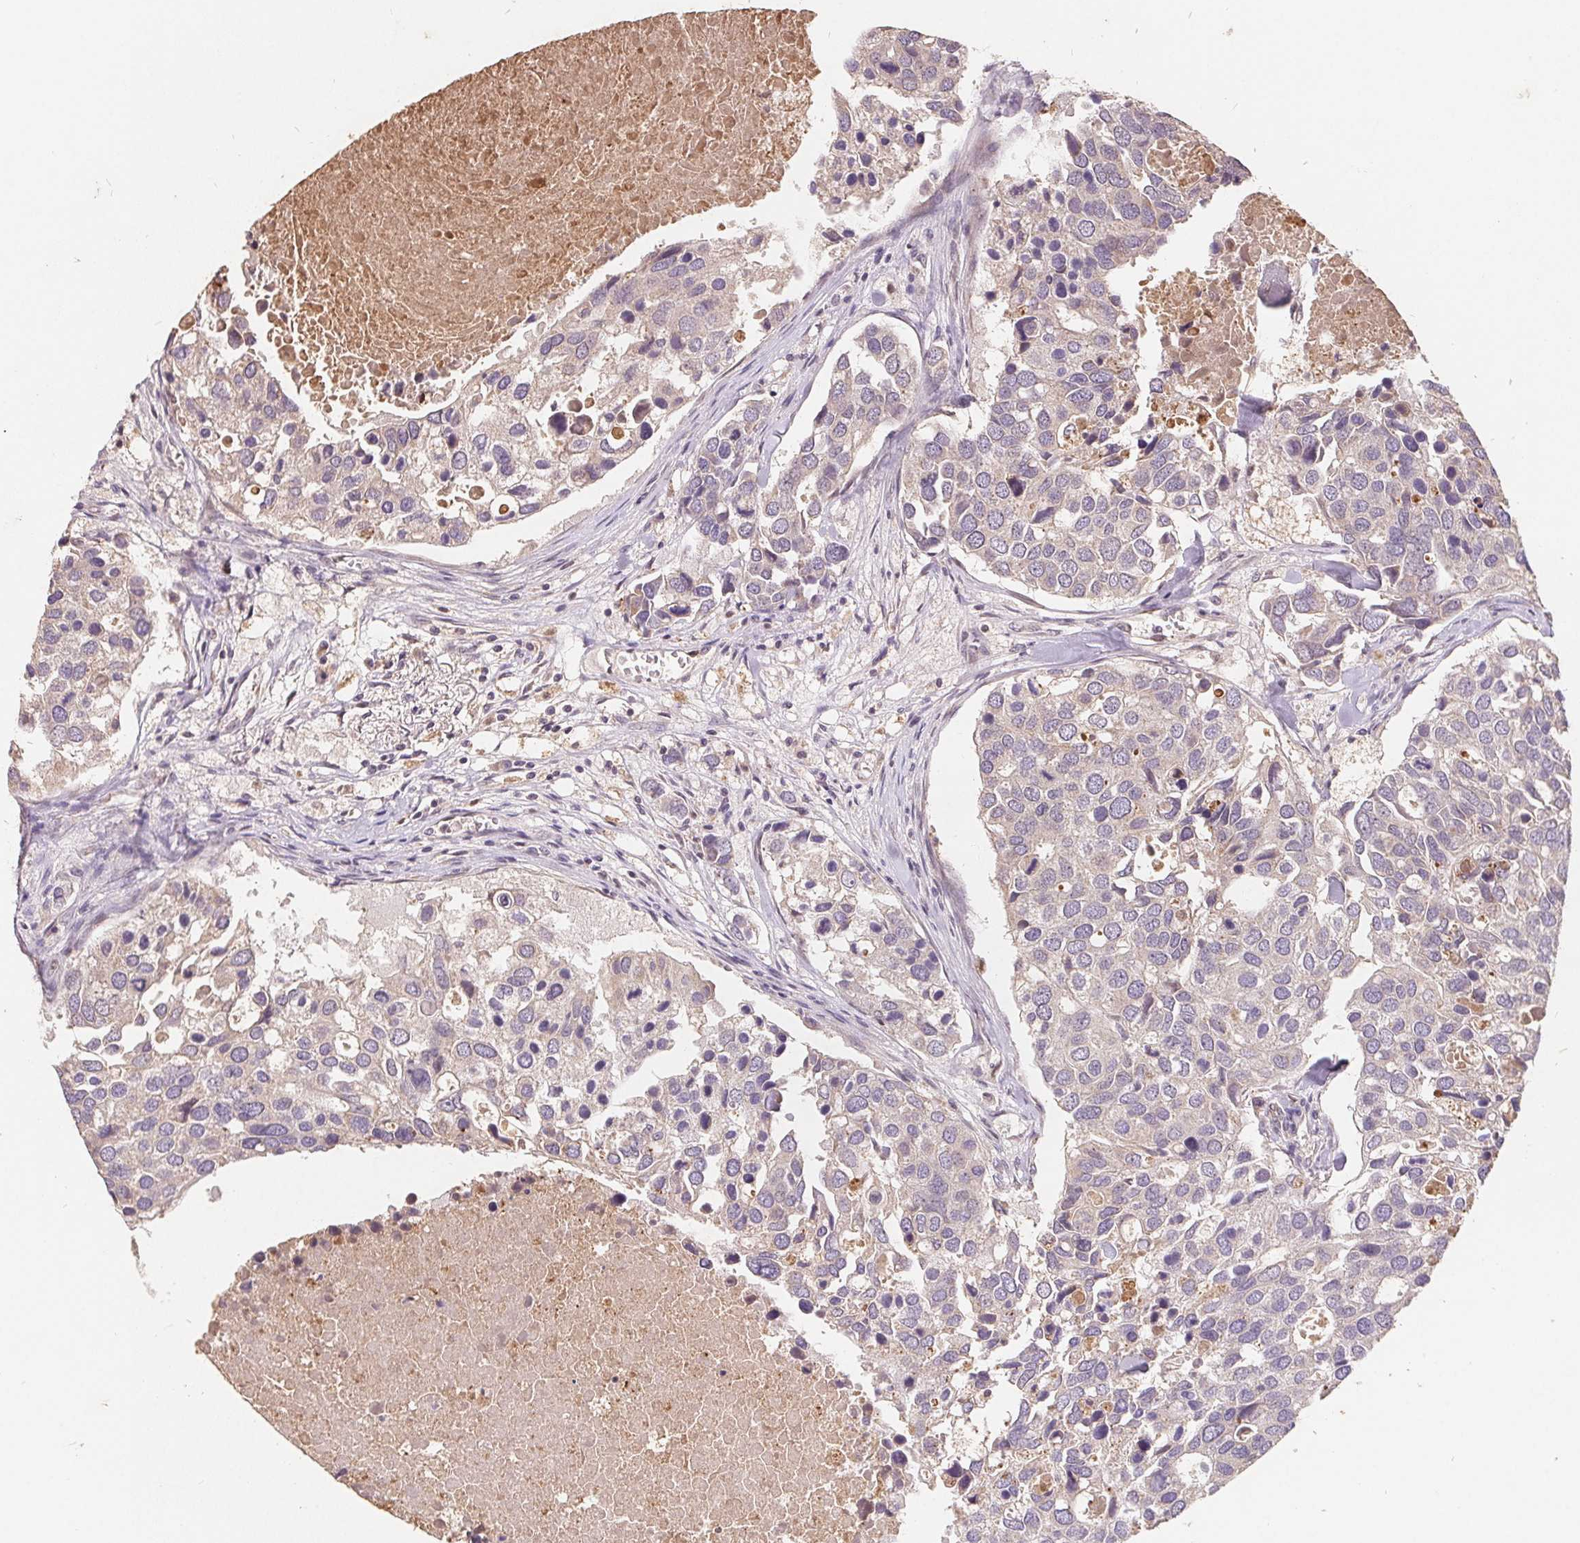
{"staining": {"intensity": "negative", "quantity": "none", "location": "none"}, "tissue": "breast cancer", "cell_type": "Tumor cells", "image_type": "cancer", "snomed": [{"axis": "morphology", "description": "Duct carcinoma"}, {"axis": "topography", "description": "Breast"}], "caption": "DAB immunohistochemical staining of human breast cancer (invasive ductal carcinoma) displays no significant staining in tumor cells. Nuclei are stained in blue.", "gene": "CDIPT", "patient": {"sex": "female", "age": 83}}